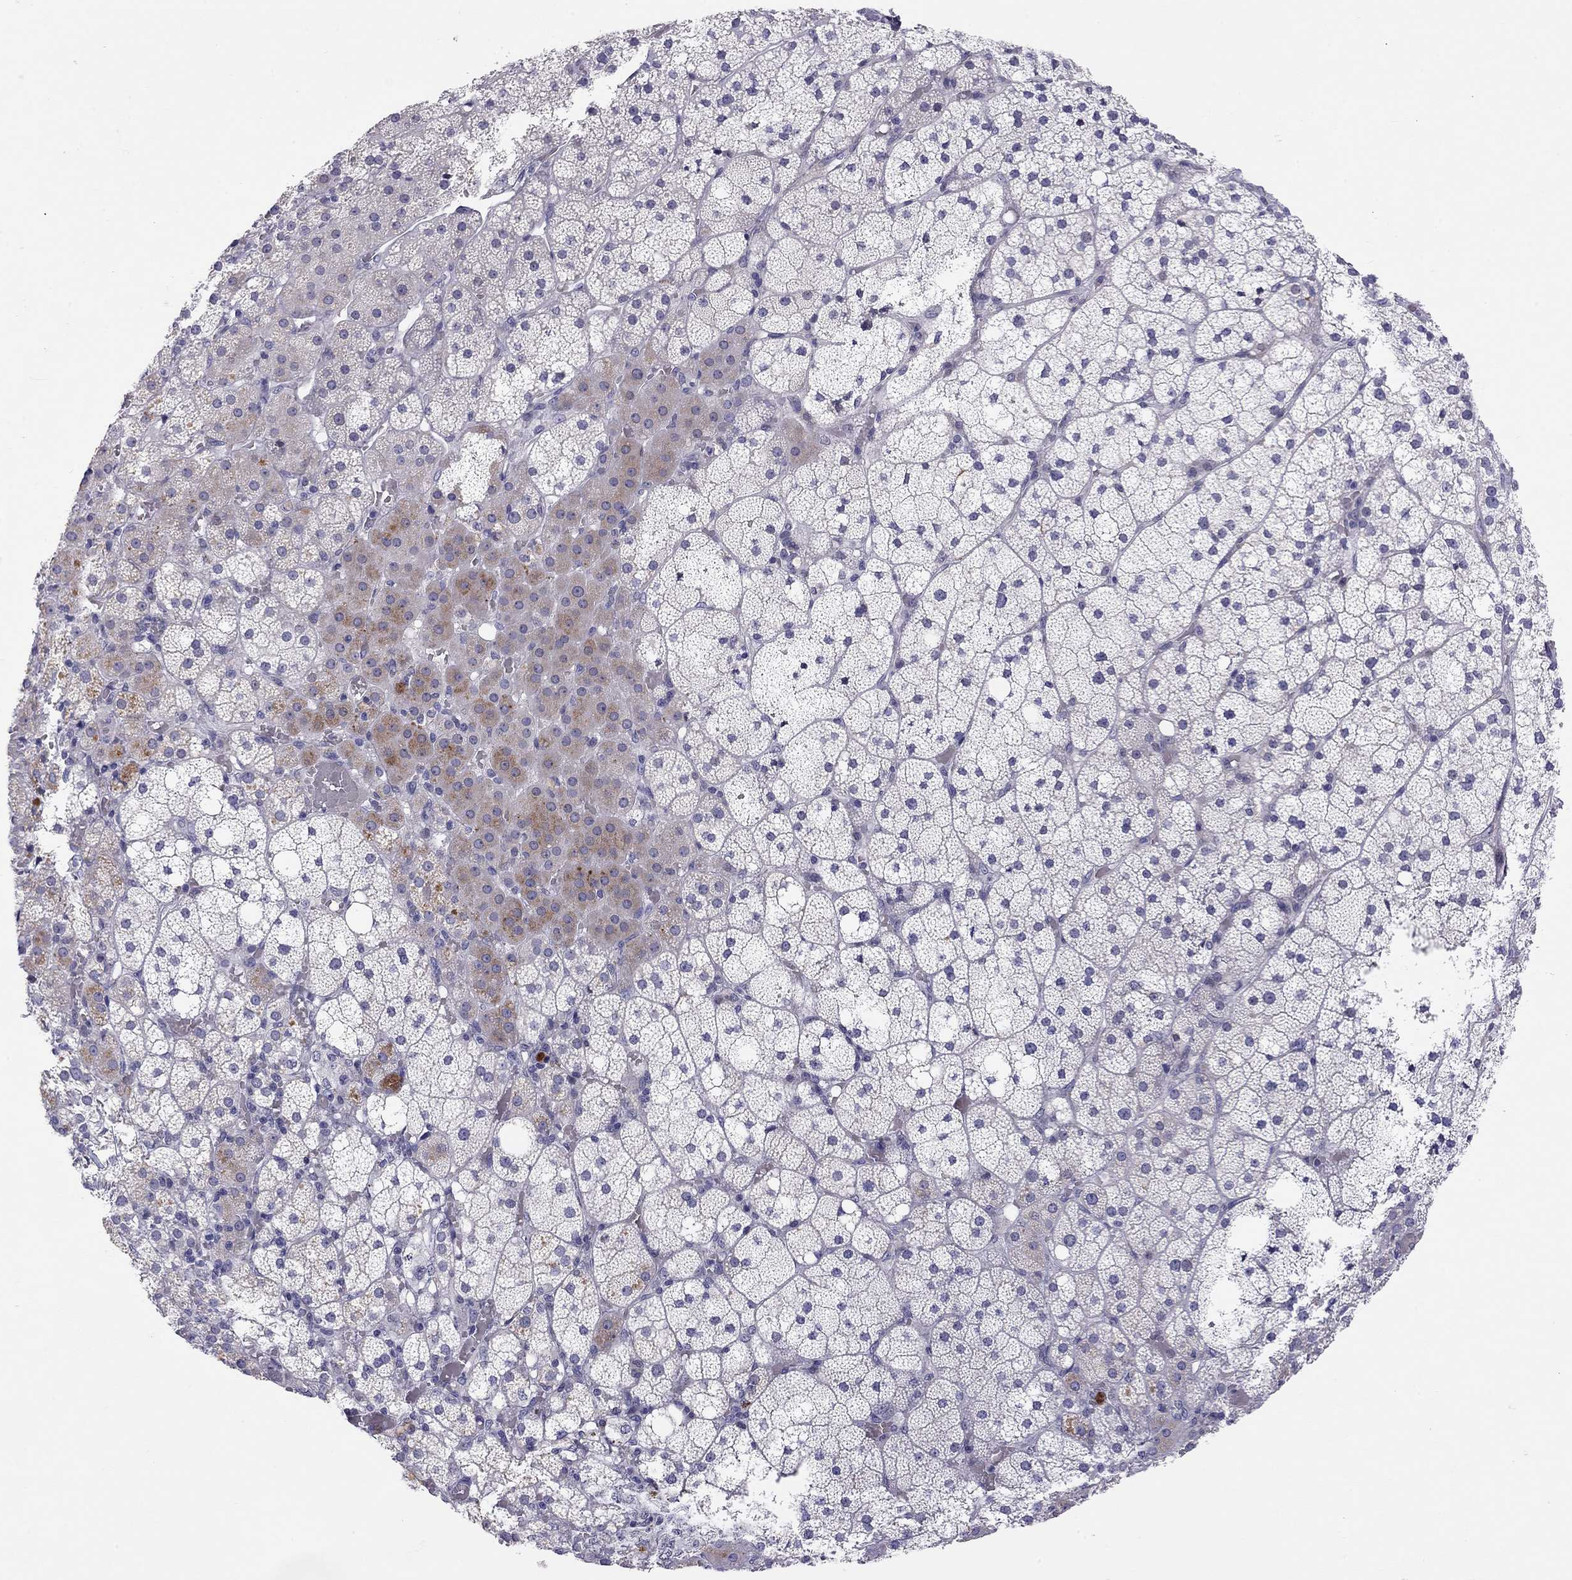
{"staining": {"intensity": "moderate", "quantity": "<25%", "location": "cytoplasmic/membranous"}, "tissue": "adrenal gland", "cell_type": "Glandular cells", "image_type": "normal", "snomed": [{"axis": "morphology", "description": "Normal tissue, NOS"}, {"axis": "topography", "description": "Adrenal gland"}], "caption": "About <25% of glandular cells in benign human adrenal gland show moderate cytoplasmic/membranous protein staining as visualized by brown immunohistochemical staining.", "gene": "C8orf88", "patient": {"sex": "male", "age": 53}}